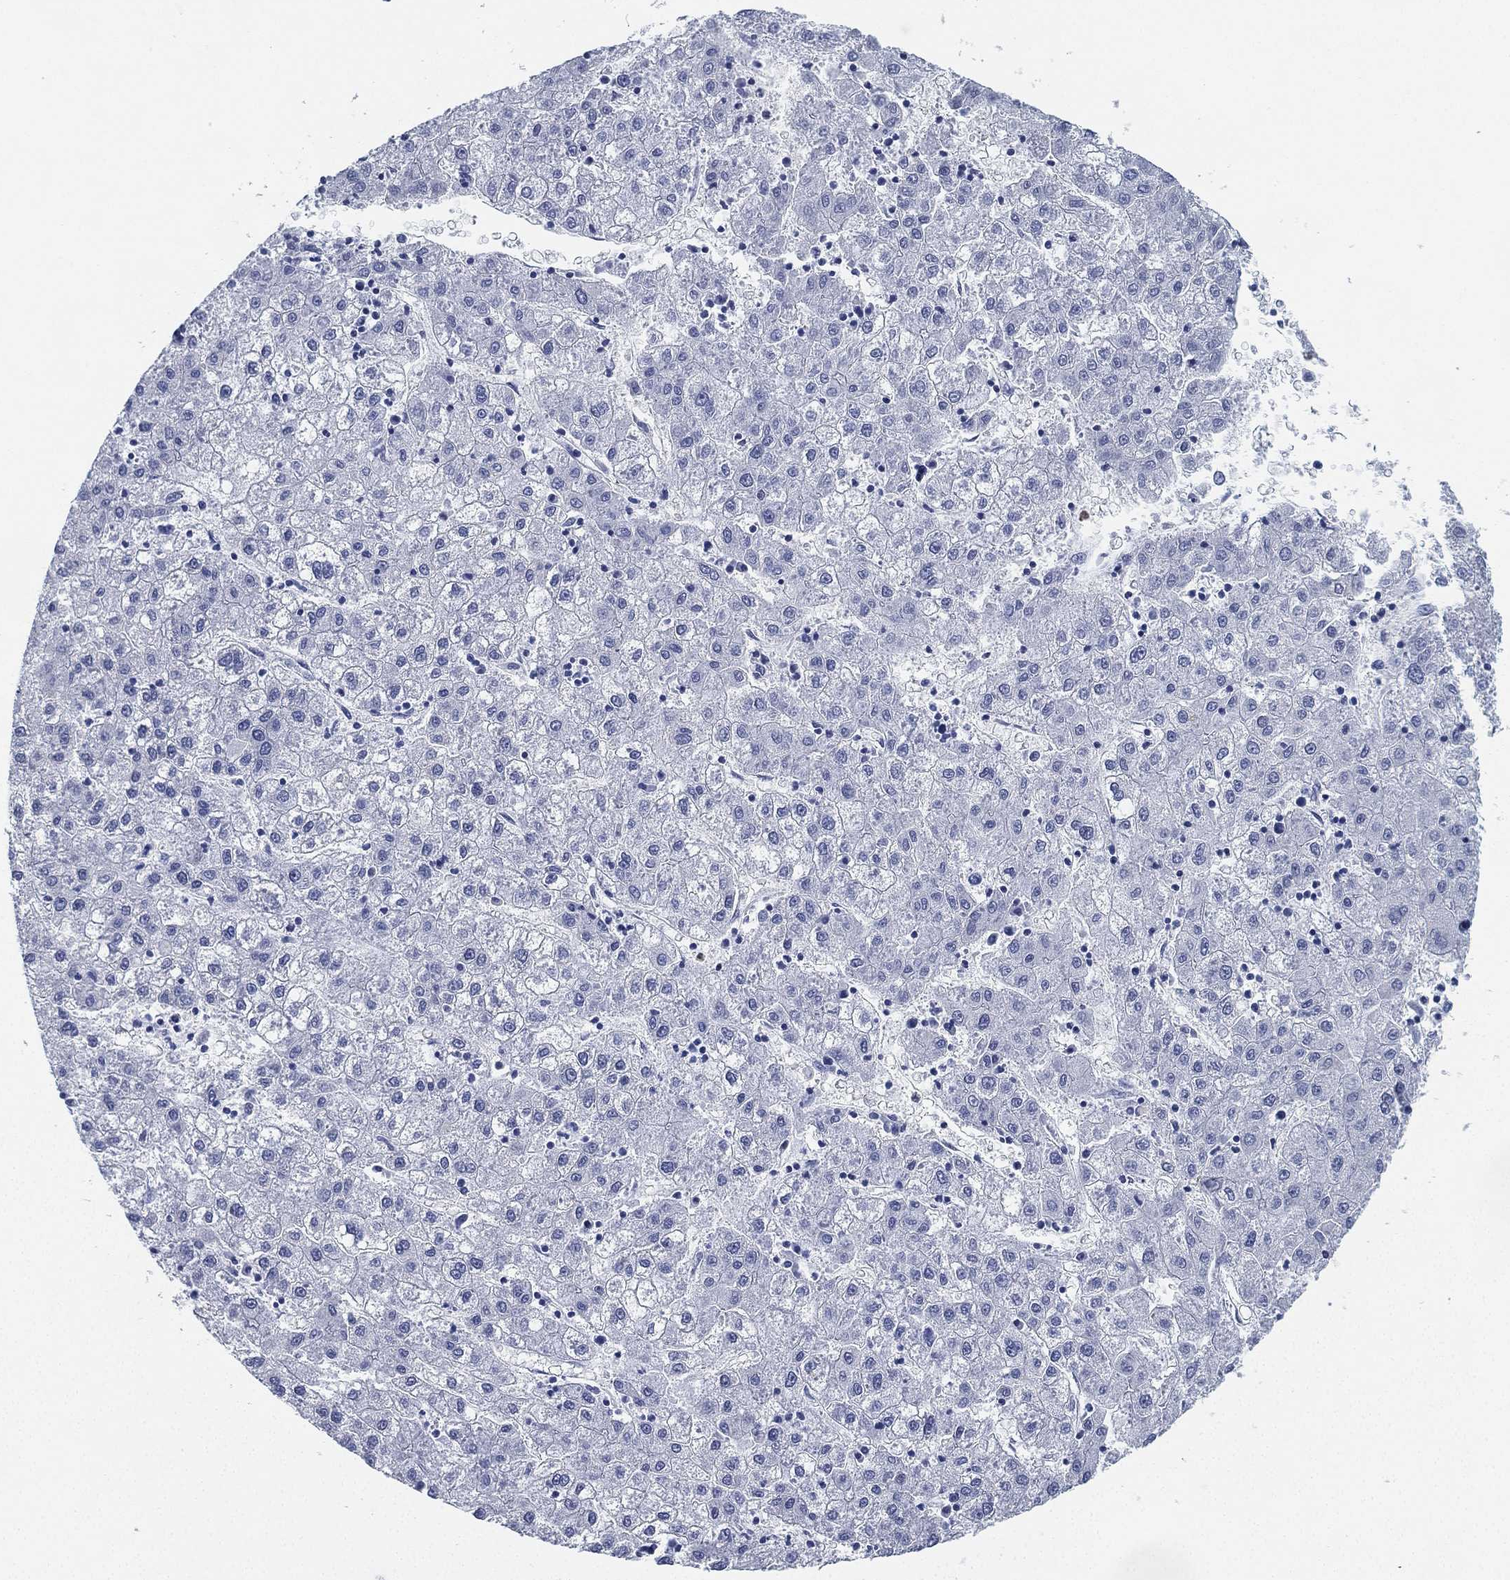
{"staining": {"intensity": "negative", "quantity": "none", "location": "none"}, "tissue": "liver cancer", "cell_type": "Tumor cells", "image_type": "cancer", "snomed": [{"axis": "morphology", "description": "Carcinoma, Hepatocellular, NOS"}, {"axis": "topography", "description": "Liver"}], "caption": "There is no significant expression in tumor cells of hepatocellular carcinoma (liver).", "gene": "DEFB121", "patient": {"sex": "male", "age": 72}}